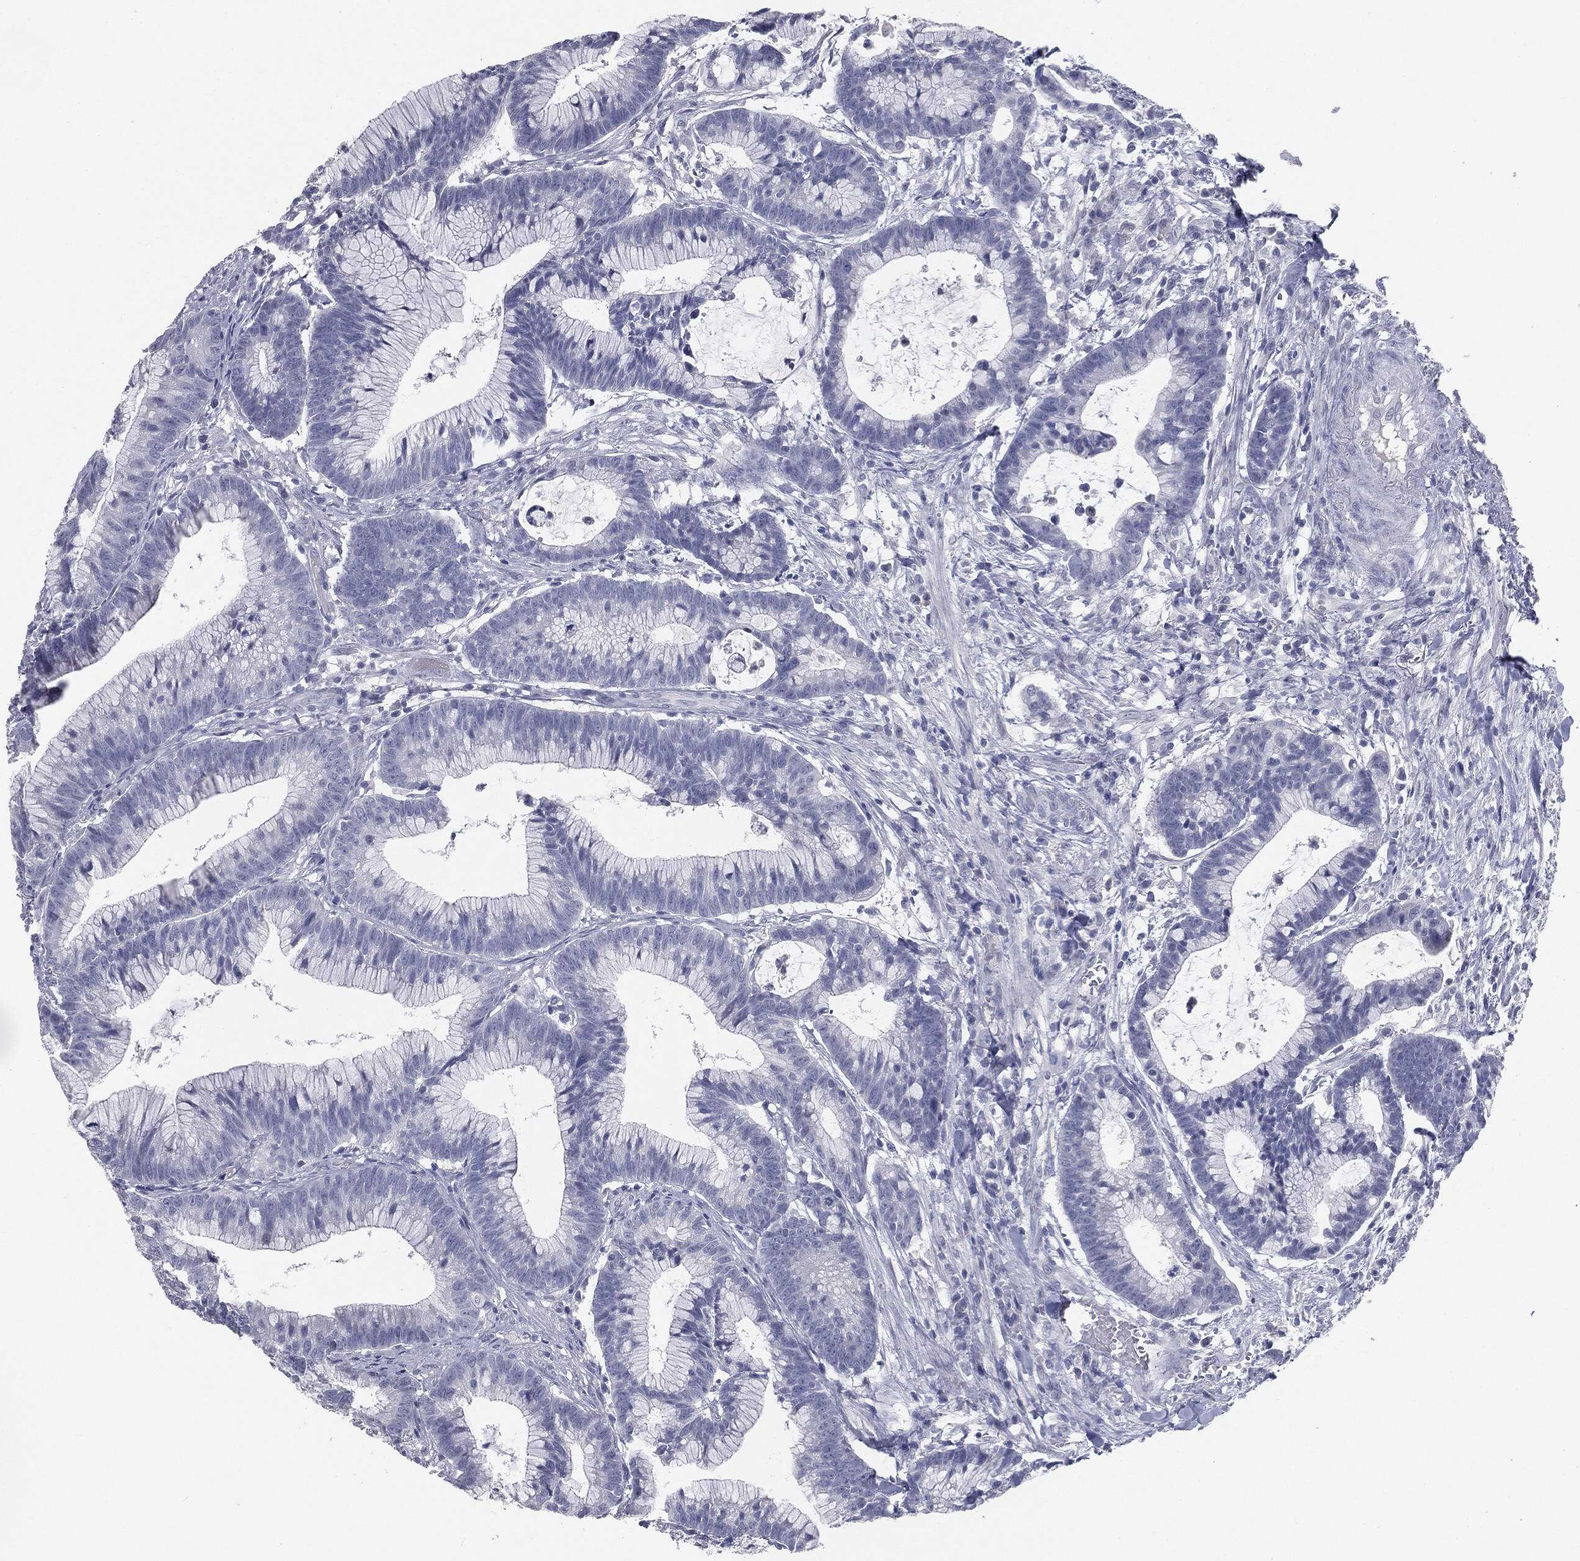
{"staining": {"intensity": "negative", "quantity": "none", "location": "none"}, "tissue": "colorectal cancer", "cell_type": "Tumor cells", "image_type": "cancer", "snomed": [{"axis": "morphology", "description": "Adenocarcinoma, NOS"}, {"axis": "topography", "description": "Colon"}], "caption": "Immunohistochemistry micrograph of human colorectal cancer stained for a protein (brown), which exhibits no staining in tumor cells.", "gene": "PRAME", "patient": {"sex": "female", "age": 78}}